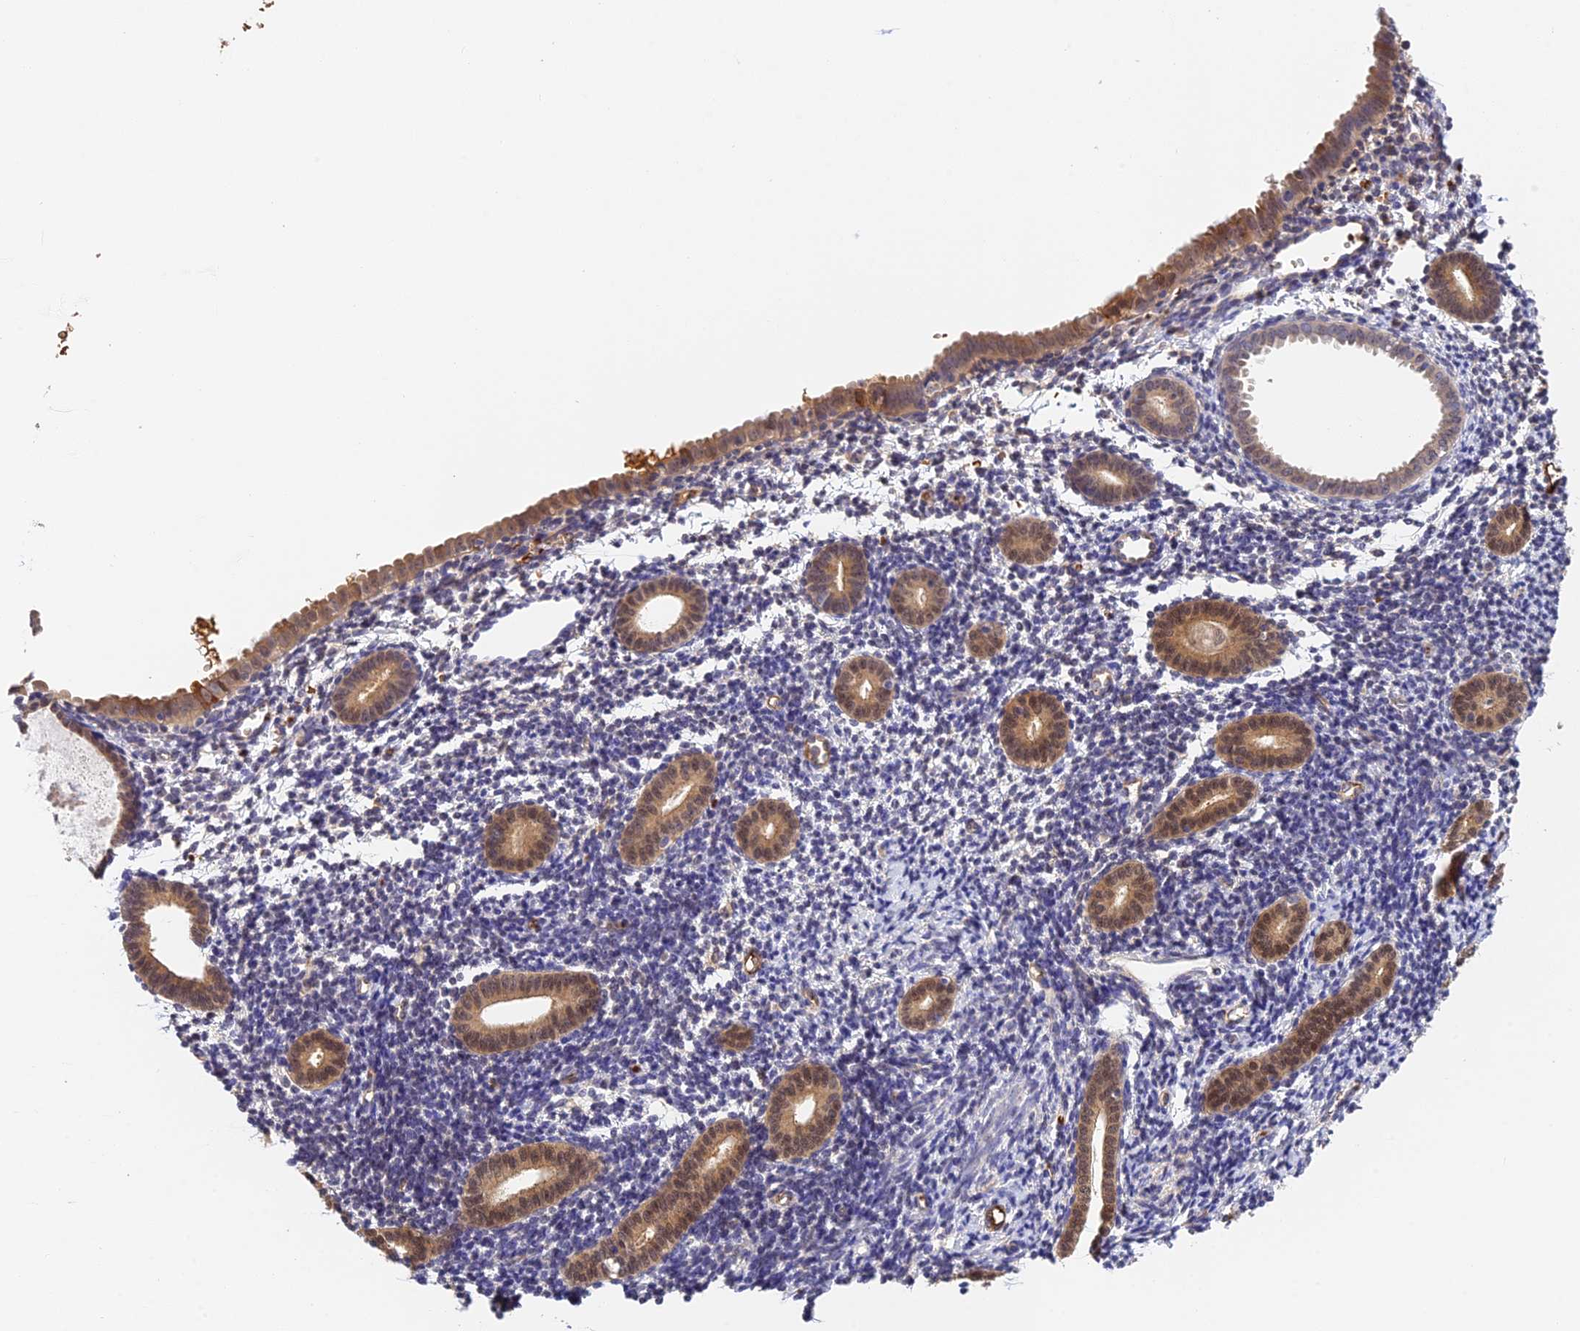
{"staining": {"intensity": "negative", "quantity": "none", "location": "none"}, "tissue": "endometrium", "cell_type": "Cells in endometrial stroma", "image_type": "normal", "snomed": [{"axis": "morphology", "description": "Normal tissue, NOS"}, {"axis": "topography", "description": "Endometrium"}], "caption": "Immunohistochemical staining of benign human endometrium reveals no significant staining in cells in endometrial stroma.", "gene": "HDHD2", "patient": {"sex": "female", "age": 56}}